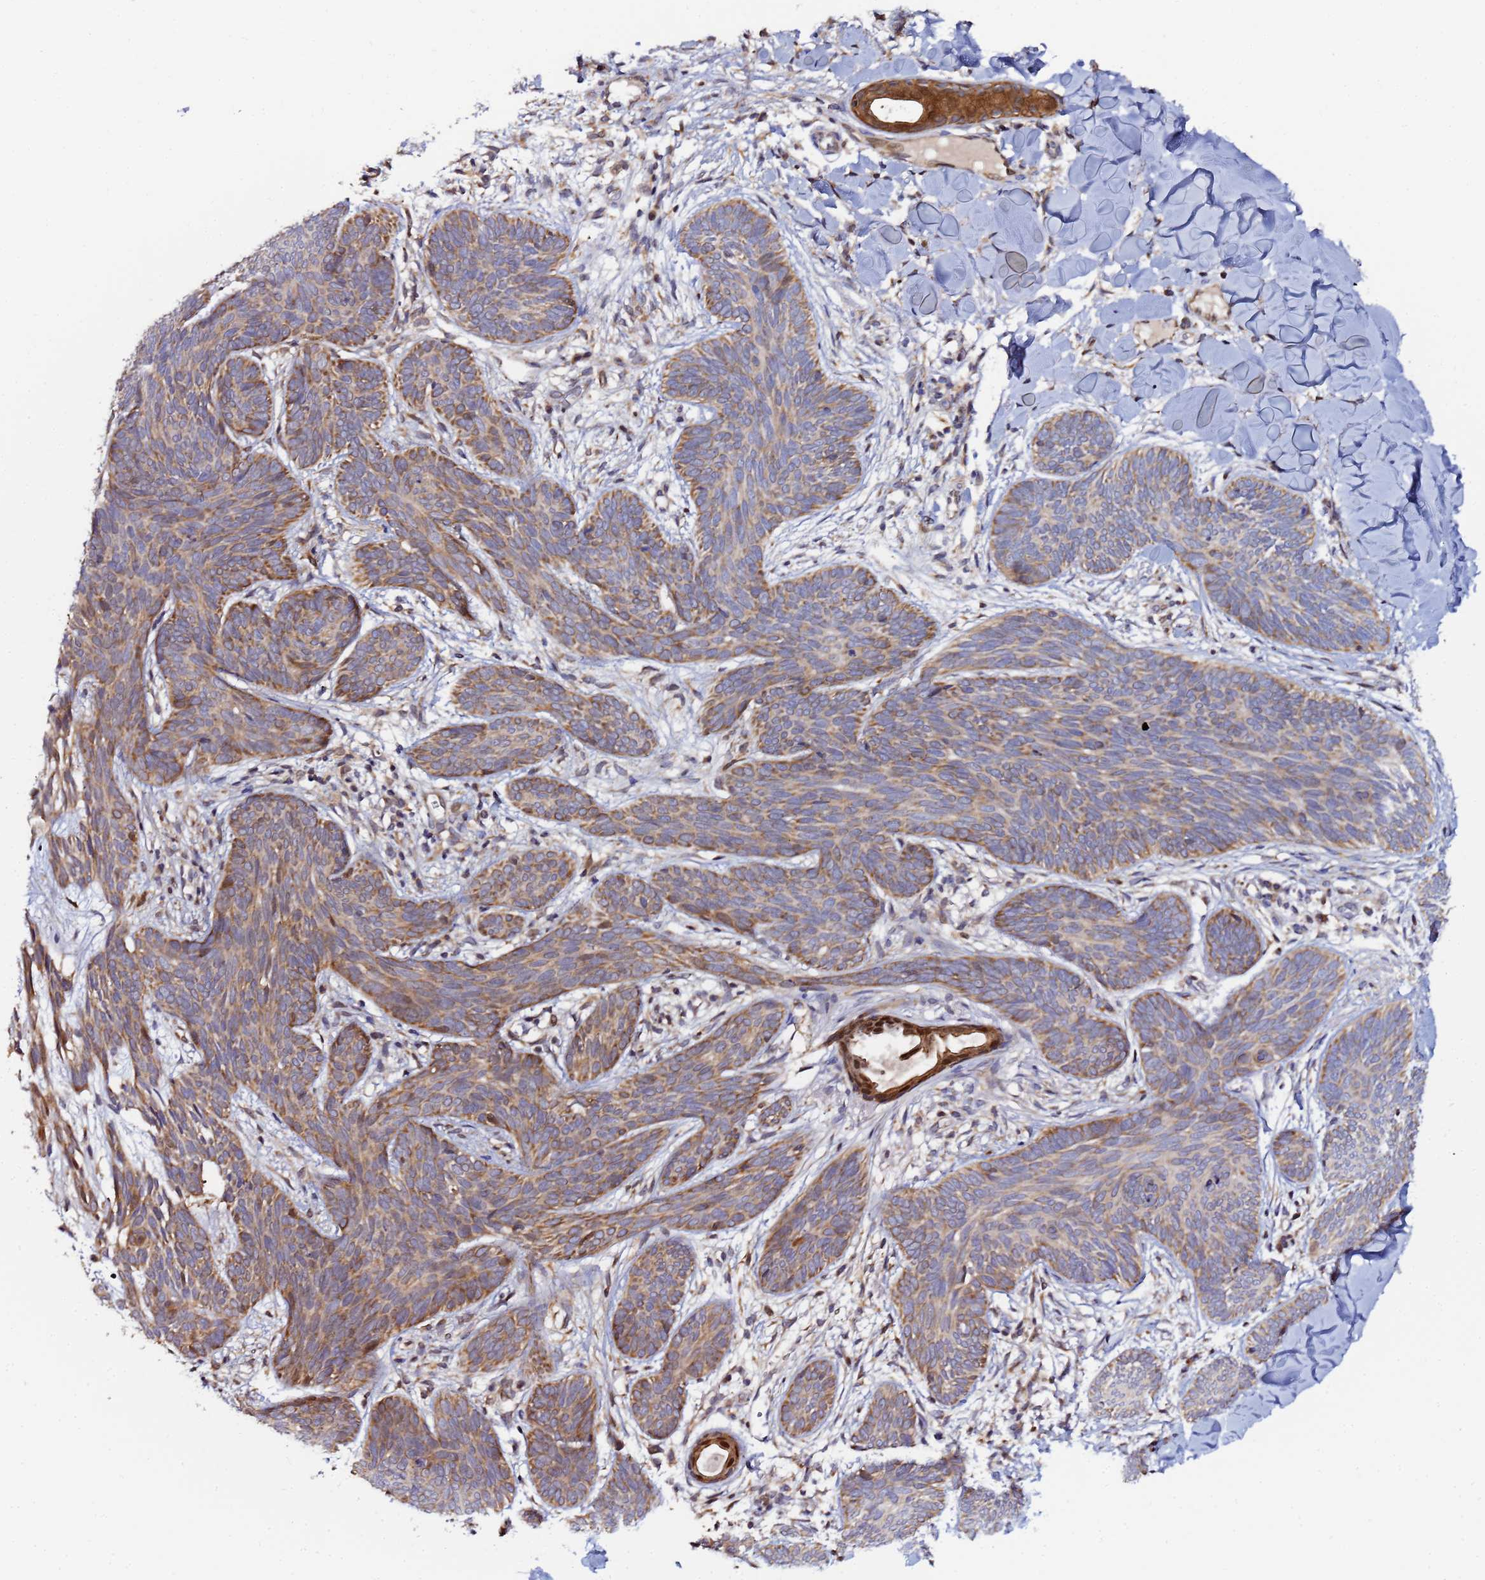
{"staining": {"intensity": "moderate", "quantity": ">75%", "location": "cytoplasmic/membranous"}, "tissue": "skin cancer", "cell_type": "Tumor cells", "image_type": "cancer", "snomed": [{"axis": "morphology", "description": "Basal cell carcinoma"}, {"axis": "topography", "description": "Skin"}], "caption": "Protein analysis of skin cancer tissue demonstrates moderate cytoplasmic/membranous positivity in about >75% of tumor cells.", "gene": "CCDC127", "patient": {"sex": "female", "age": 81}}